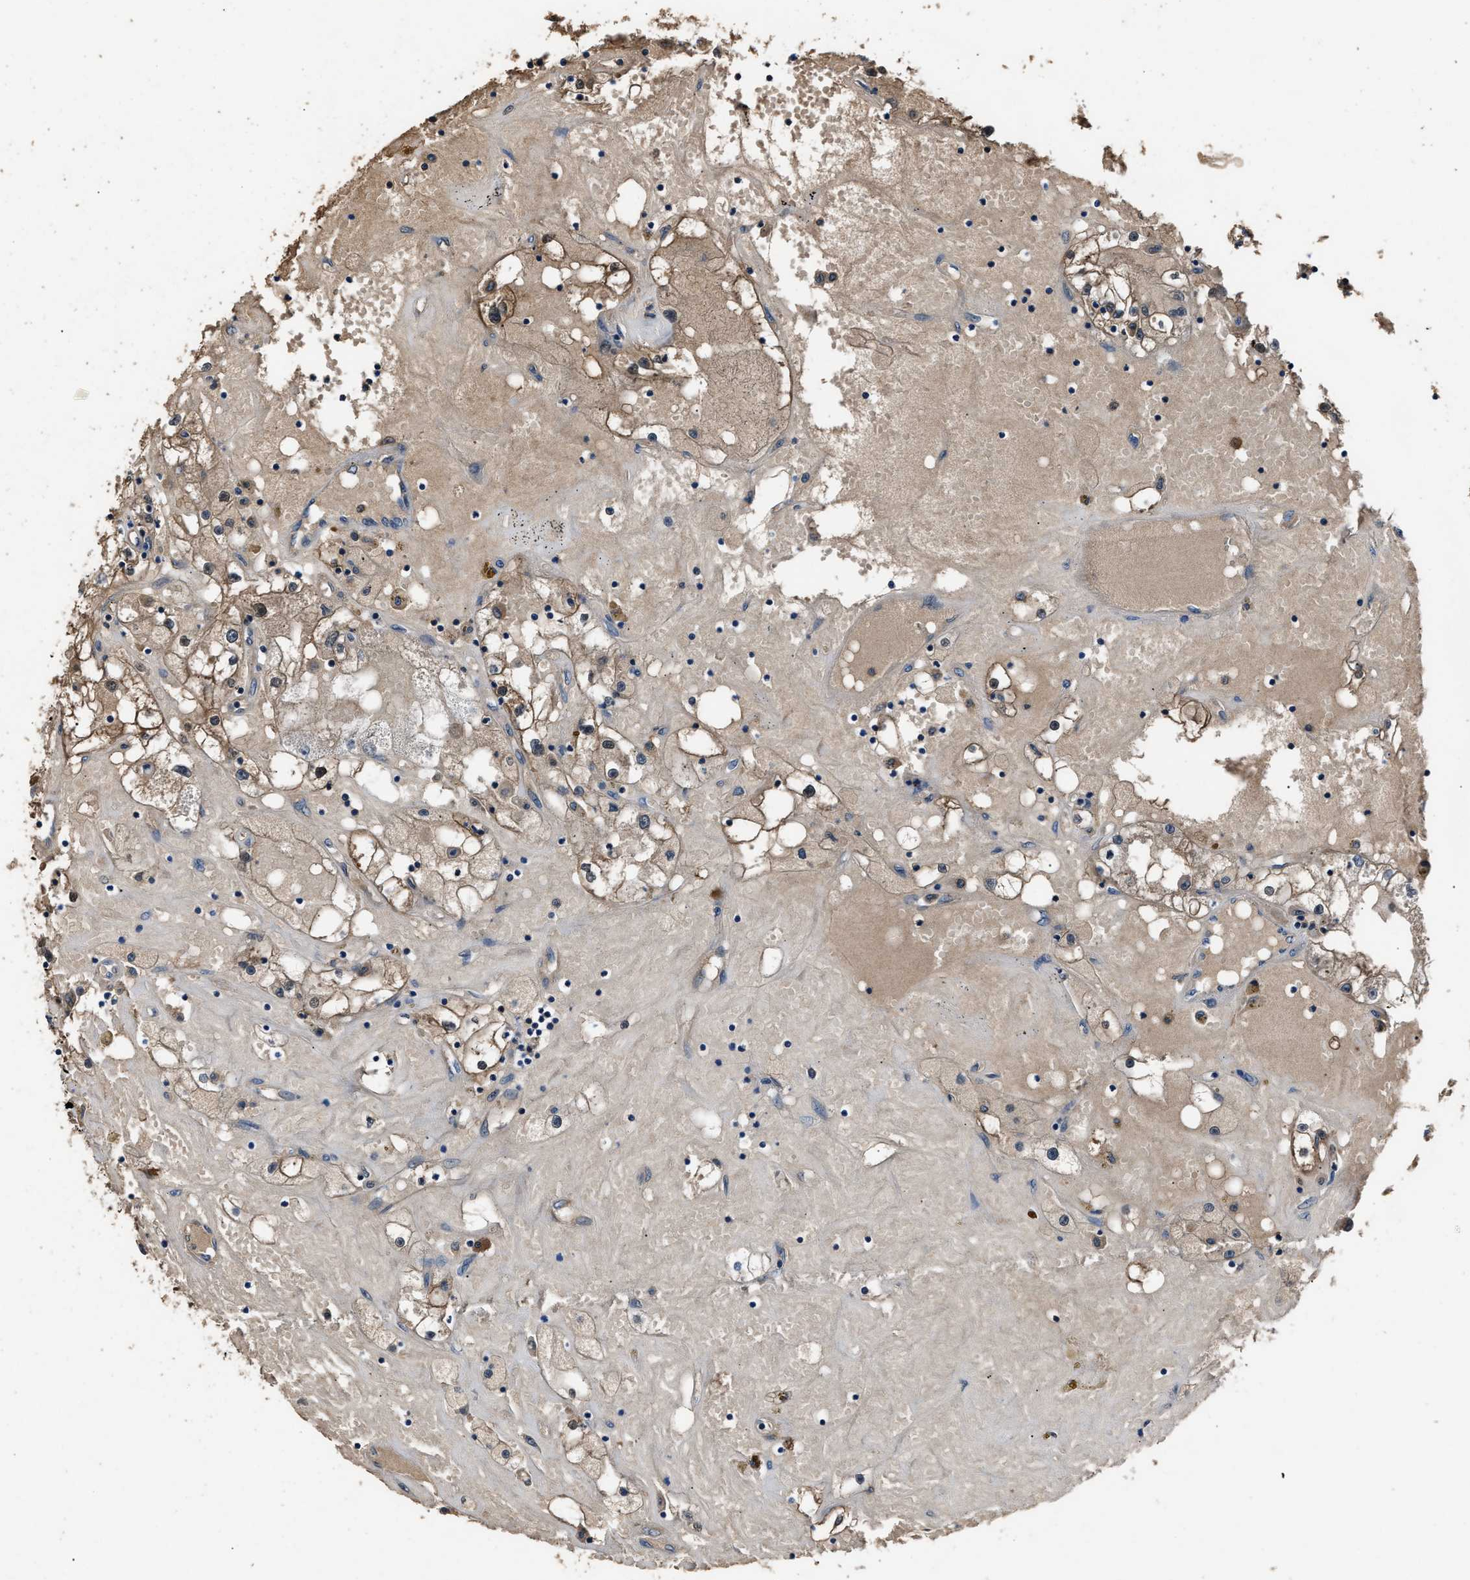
{"staining": {"intensity": "moderate", "quantity": ">75%", "location": "cytoplasmic/membranous"}, "tissue": "renal cancer", "cell_type": "Tumor cells", "image_type": "cancer", "snomed": [{"axis": "morphology", "description": "Adenocarcinoma, NOS"}, {"axis": "topography", "description": "Kidney"}], "caption": "Moderate cytoplasmic/membranous expression for a protein is identified in approximately >75% of tumor cells of renal adenocarcinoma using immunohistochemistry.", "gene": "GSTP1", "patient": {"sex": "male", "age": 56}}